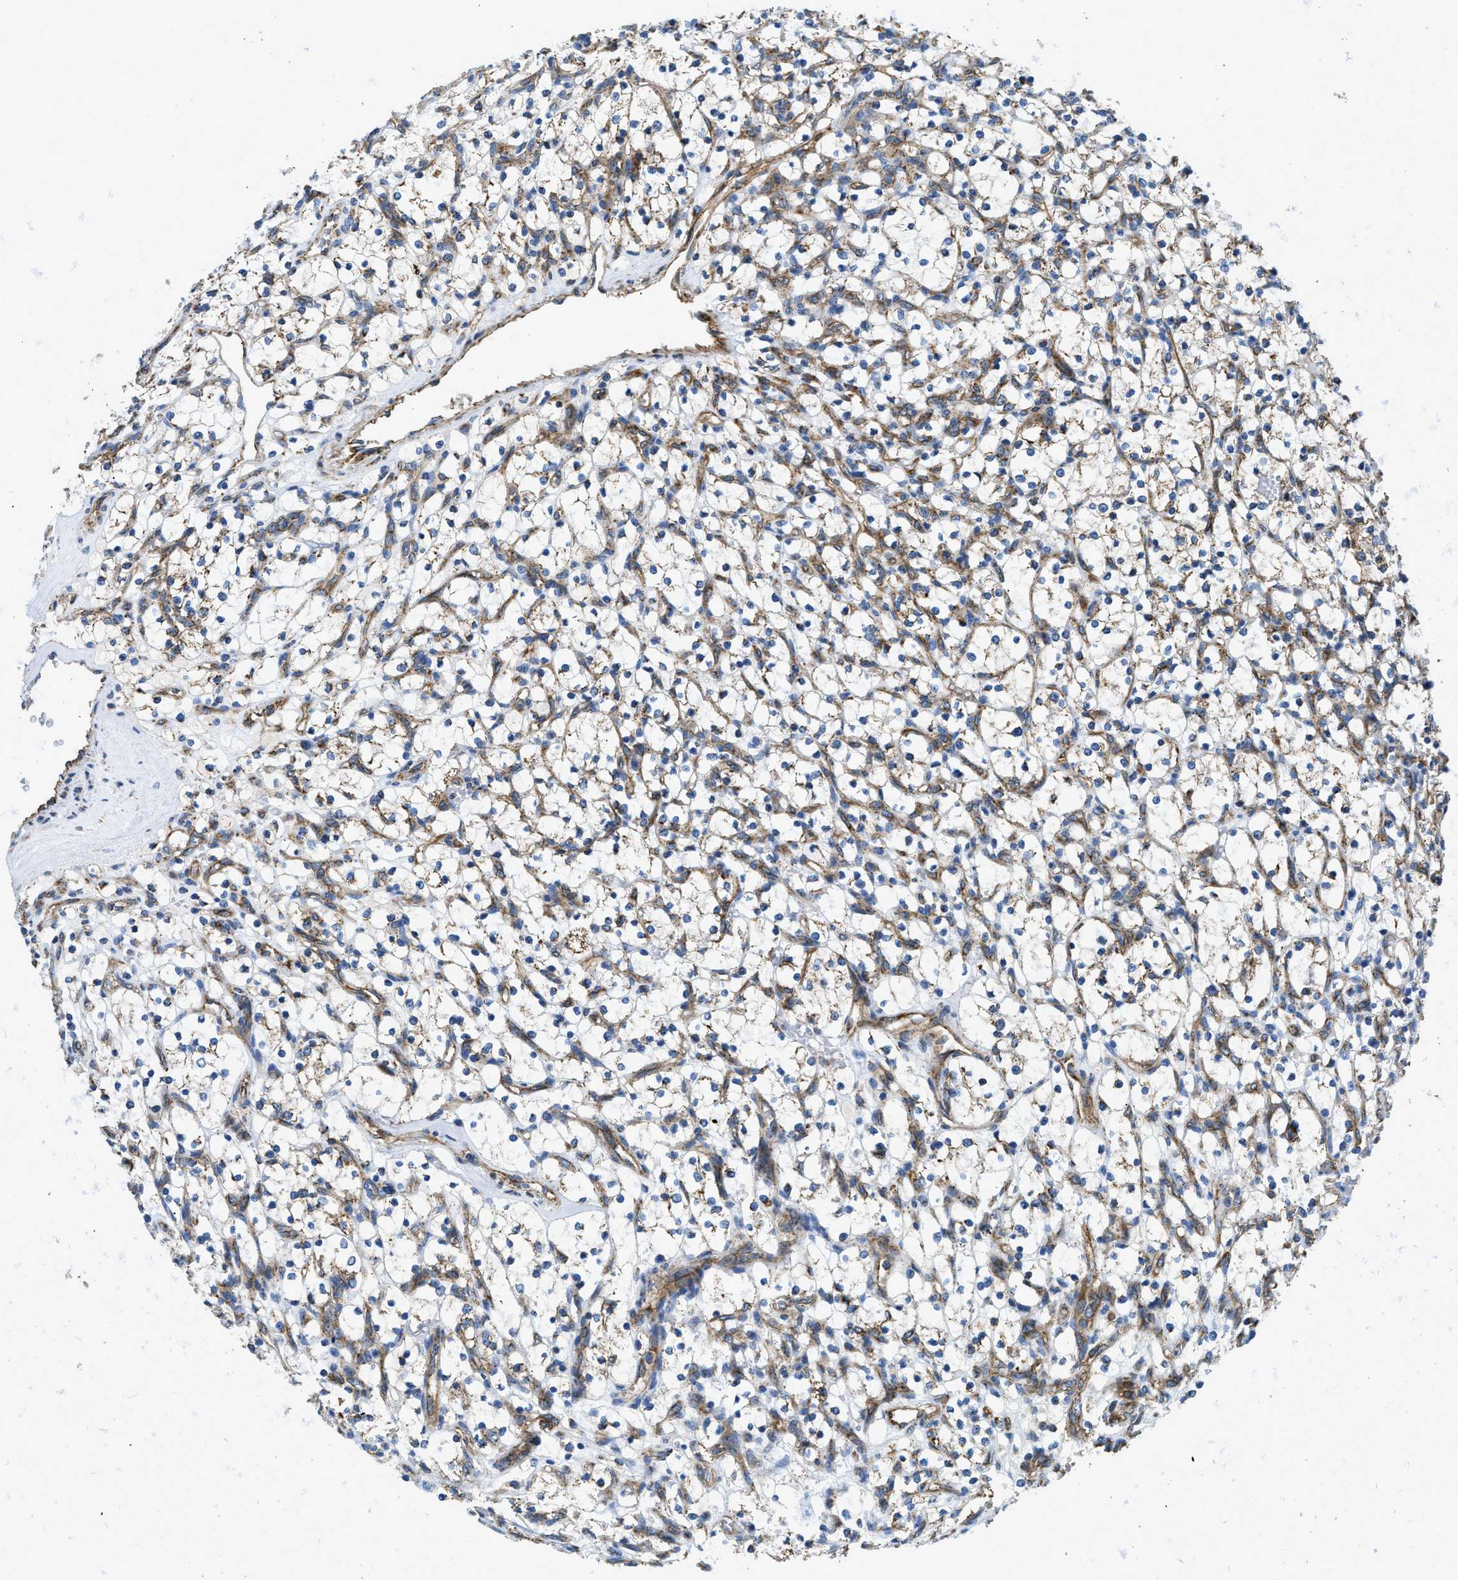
{"staining": {"intensity": "moderate", "quantity": ">75%", "location": "cytoplasmic/membranous"}, "tissue": "renal cancer", "cell_type": "Tumor cells", "image_type": "cancer", "snomed": [{"axis": "morphology", "description": "Adenocarcinoma, NOS"}, {"axis": "topography", "description": "Kidney"}], "caption": "IHC staining of renal cancer, which displays medium levels of moderate cytoplasmic/membranous staining in approximately >75% of tumor cells indicating moderate cytoplasmic/membranous protein staining. The staining was performed using DAB (3,3'-diaminobenzidine) (brown) for protein detection and nuclei were counterstained in hematoxylin (blue).", "gene": "STK33", "patient": {"sex": "female", "age": 69}}